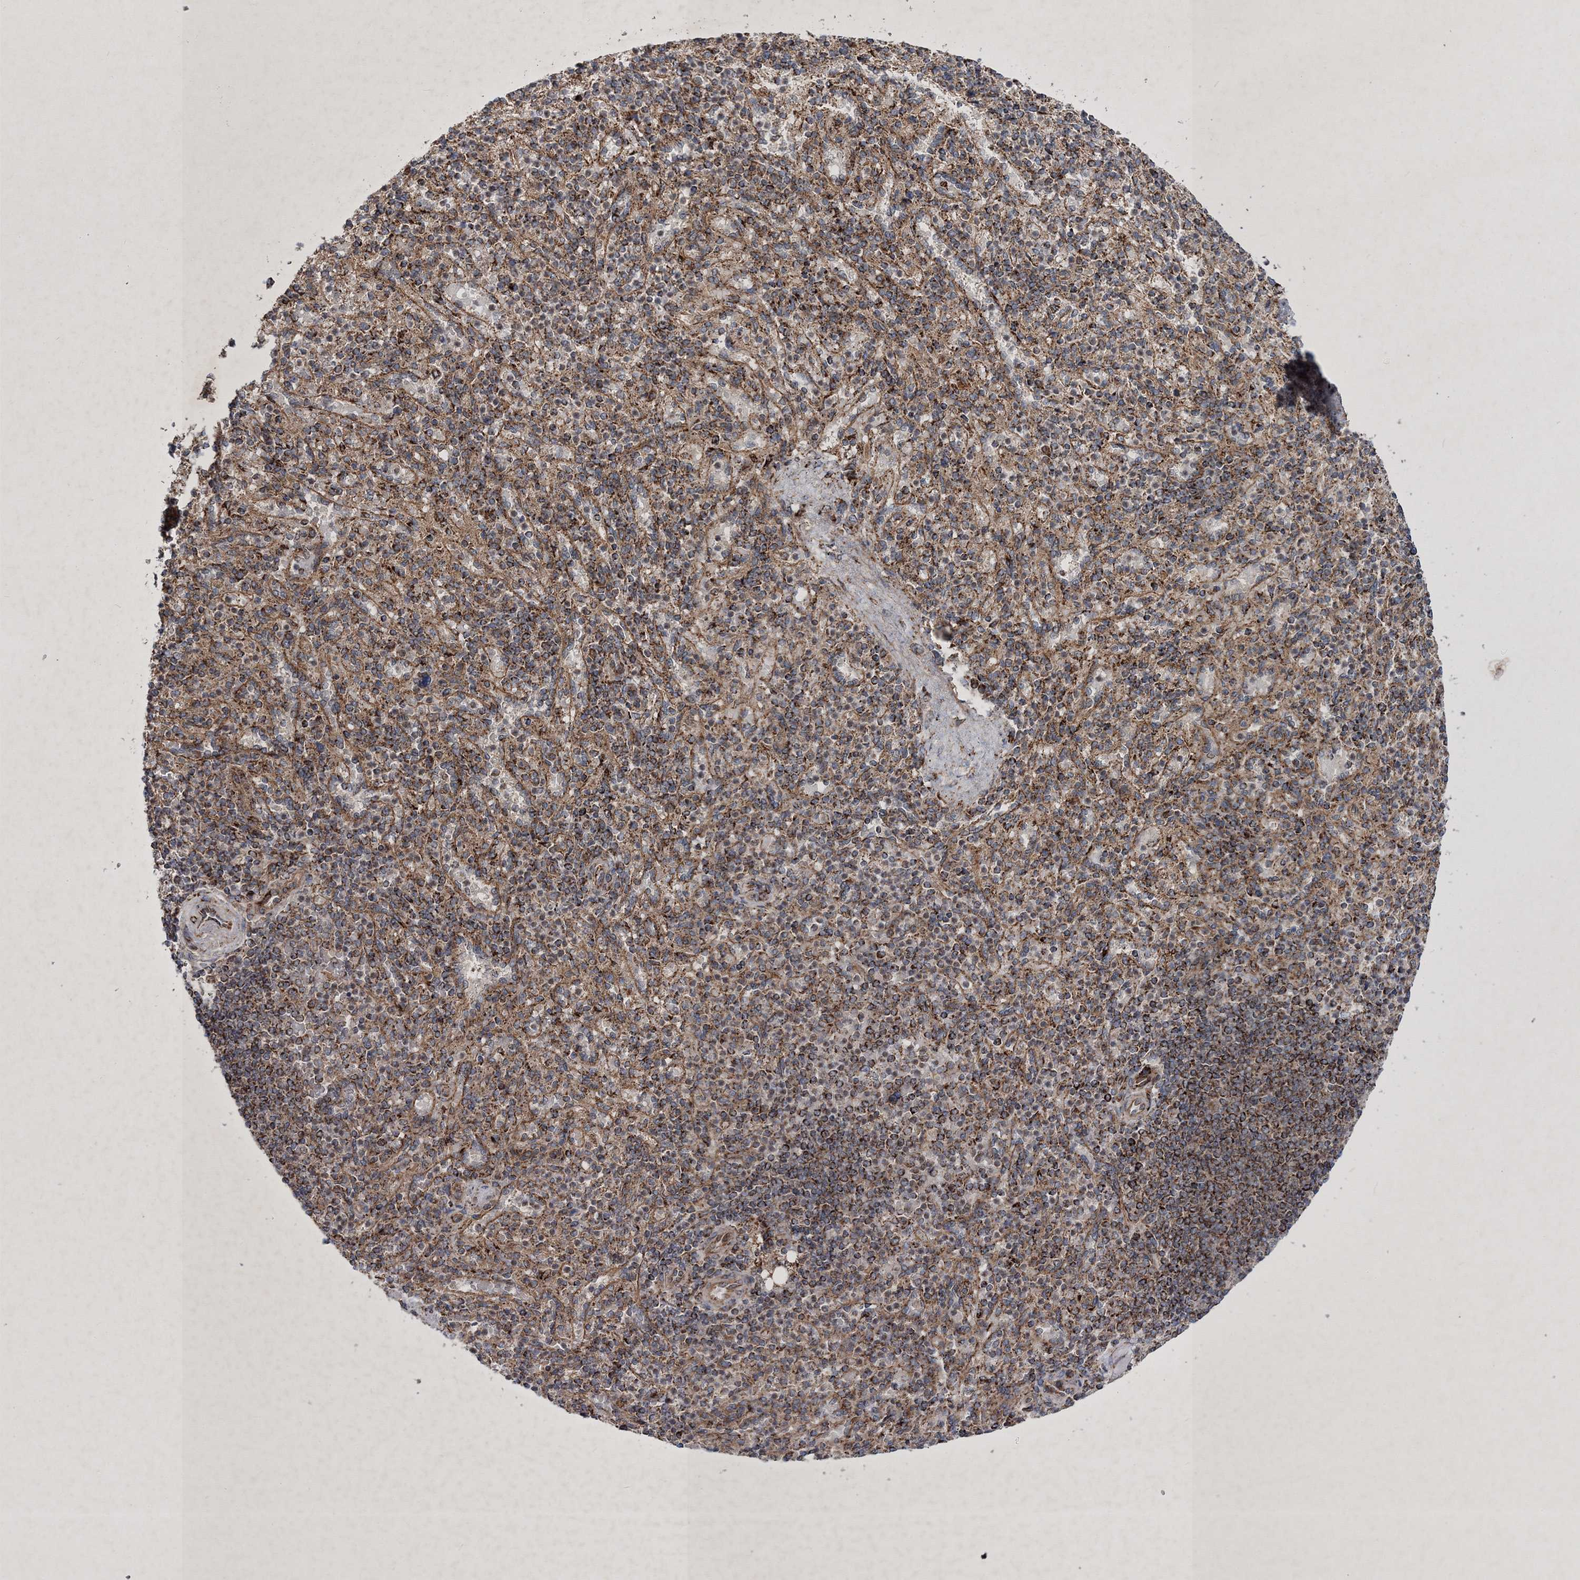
{"staining": {"intensity": "moderate", "quantity": "<25%", "location": "cytoplasmic/membranous"}, "tissue": "spleen", "cell_type": "Cells in red pulp", "image_type": "normal", "snomed": [{"axis": "morphology", "description": "Normal tissue, NOS"}, {"axis": "topography", "description": "Spleen"}], "caption": "Immunohistochemistry (IHC) (DAB) staining of normal spleen exhibits moderate cytoplasmic/membranous protein positivity in about <25% of cells in red pulp.", "gene": "SCRN3", "patient": {"sex": "female", "age": 74}}